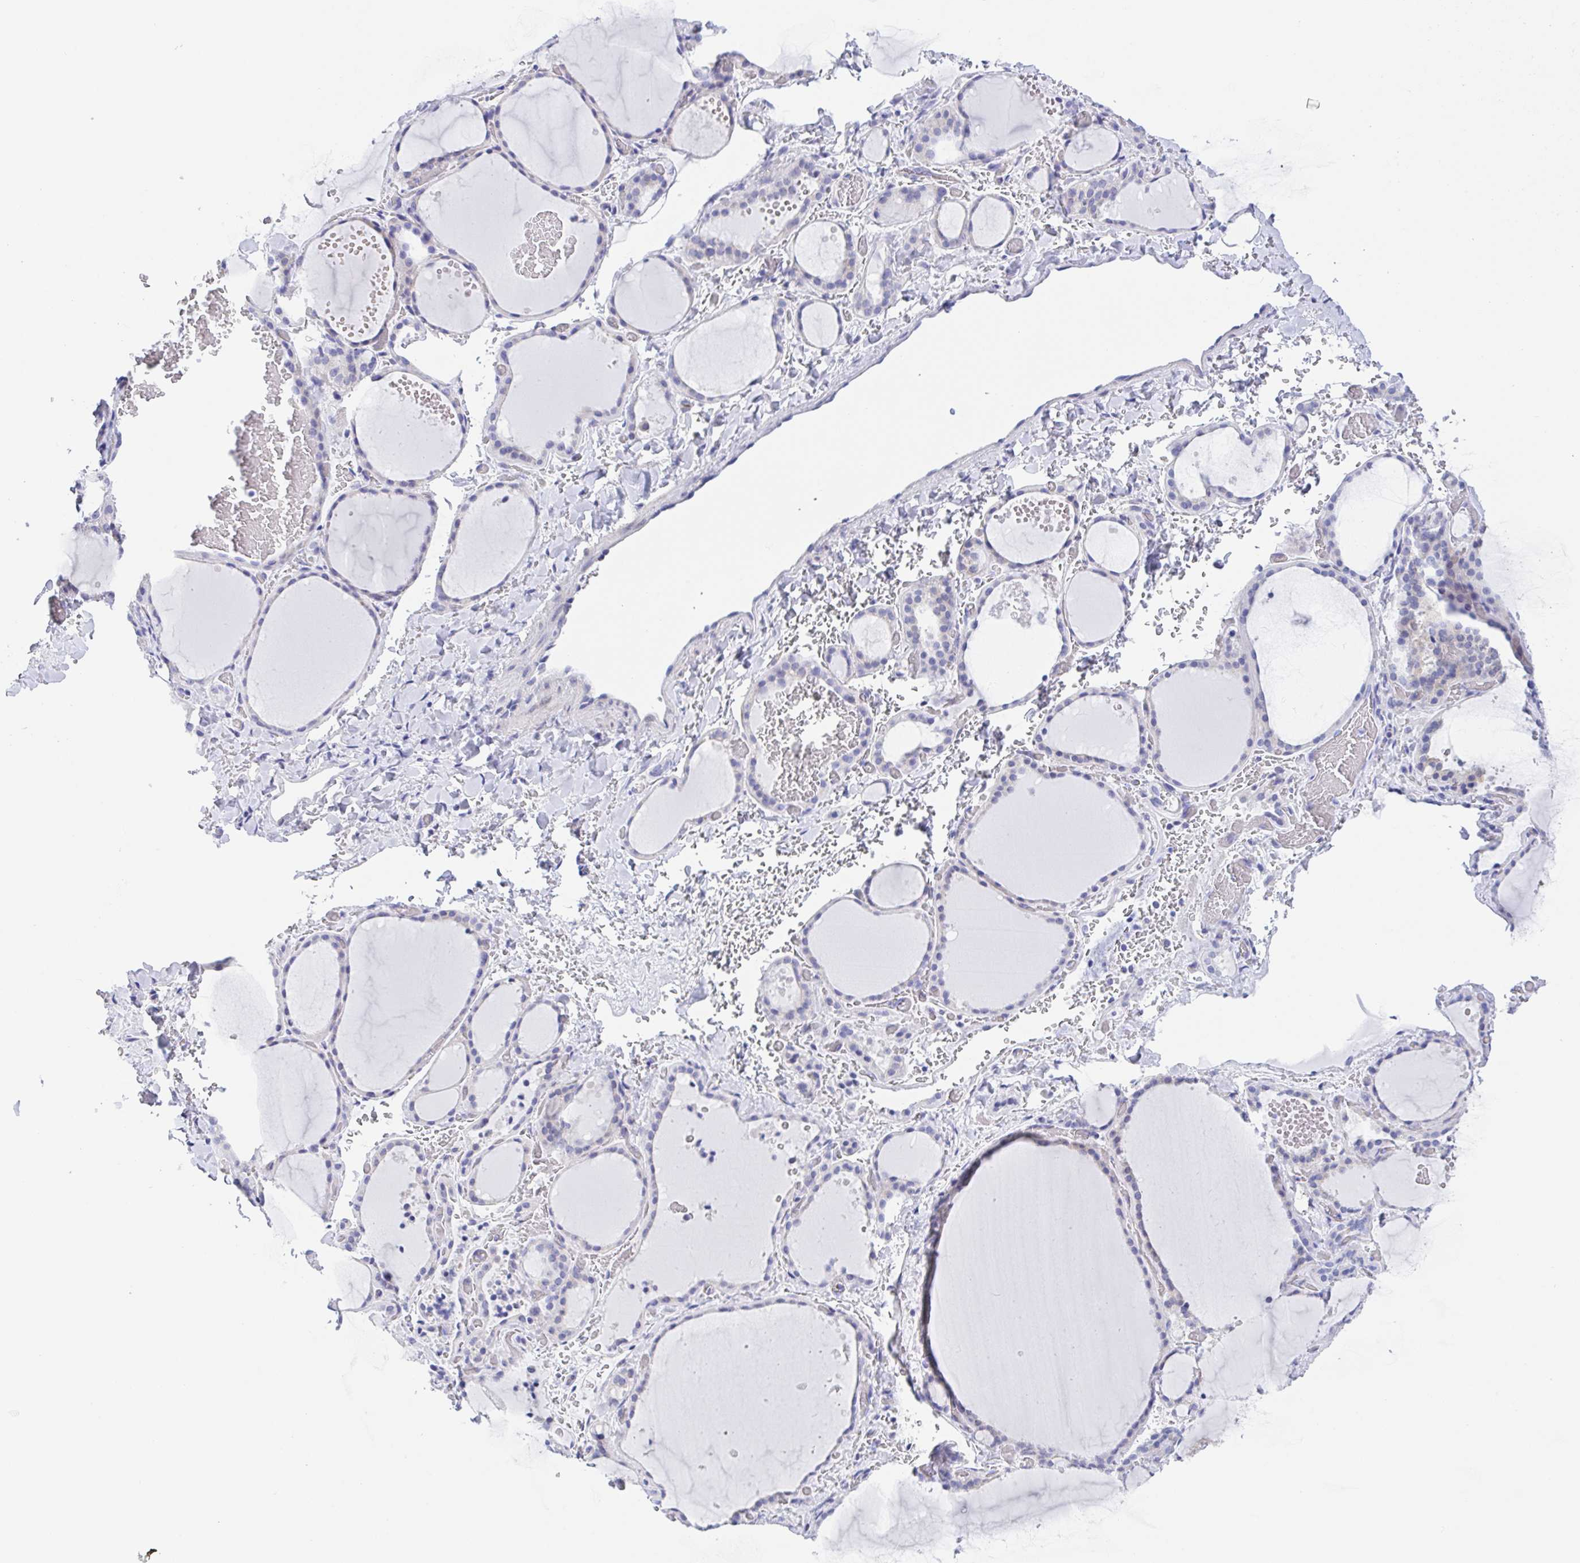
{"staining": {"intensity": "negative", "quantity": "none", "location": "none"}, "tissue": "thyroid gland", "cell_type": "Glandular cells", "image_type": "normal", "snomed": [{"axis": "morphology", "description": "Normal tissue, NOS"}, {"axis": "topography", "description": "Thyroid gland"}], "caption": "The histopathology image shows no significant expression in glandular cells of thyroid gland.", "gene": "MUCL3", "patient": {"sex": "female", "age": 36}}